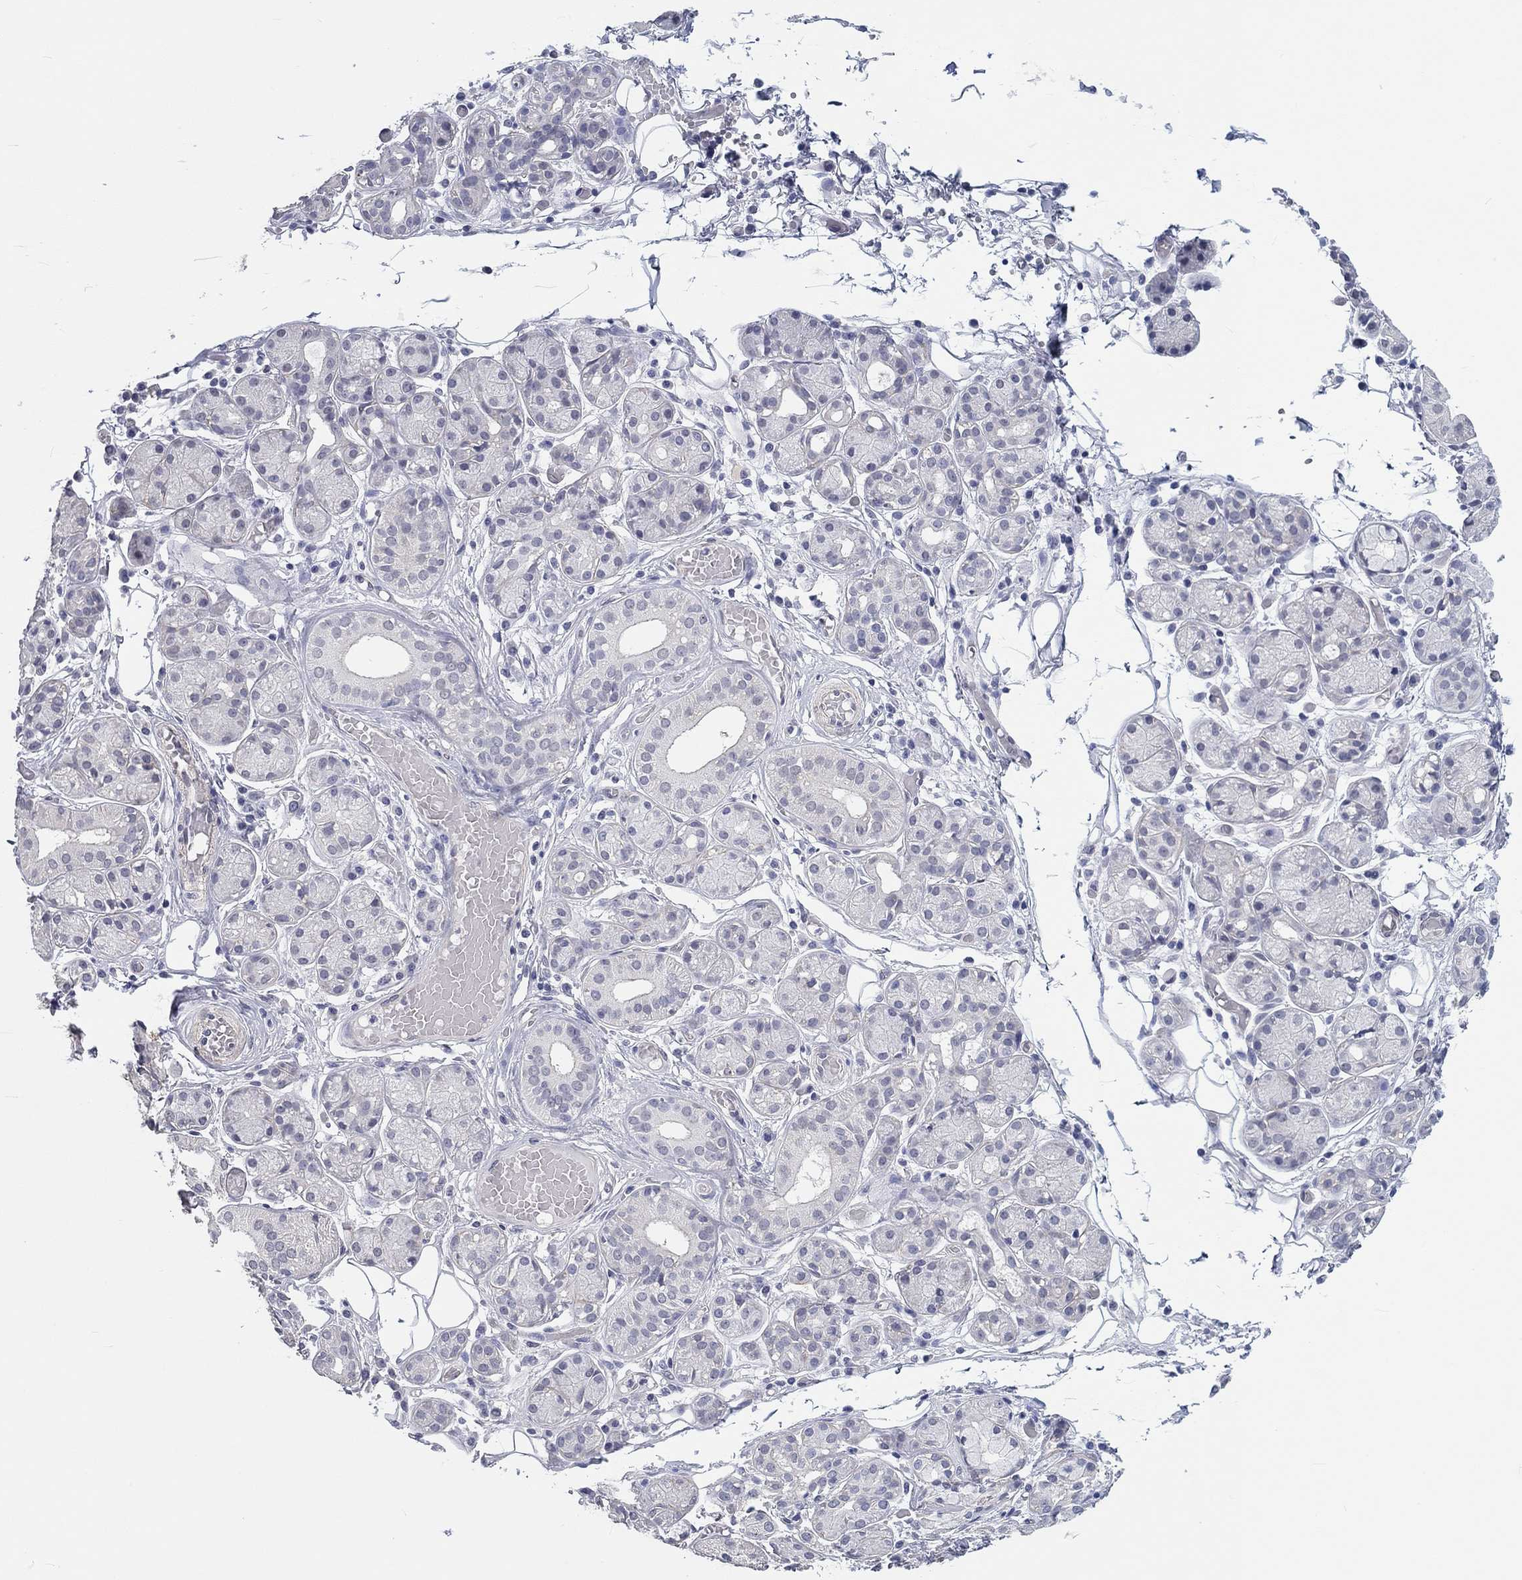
{"staining": {"intensity": "negative", "quantity": "none", "location": "none"}, "tissue": "salivary gland", "cell_type": "Glandular cells", "image_type": "normal", "snomed": [{"axis": "morphology", "description": "Normal tissue, NOS"}, {"axis": "topography", "description": "Salivary gland"}, {"axis": "topography", "description": "Peripheral nerve tissue"}], "caption": "Benign salivary gland was stained to show a protein in brown. There is no significant positivity in glandular cells. (Immunohistochemistry (ihc), brightfield microscopy, high magnification).", "gene": "CRYGD", "patient": {"sex": "male", "age": 71}}